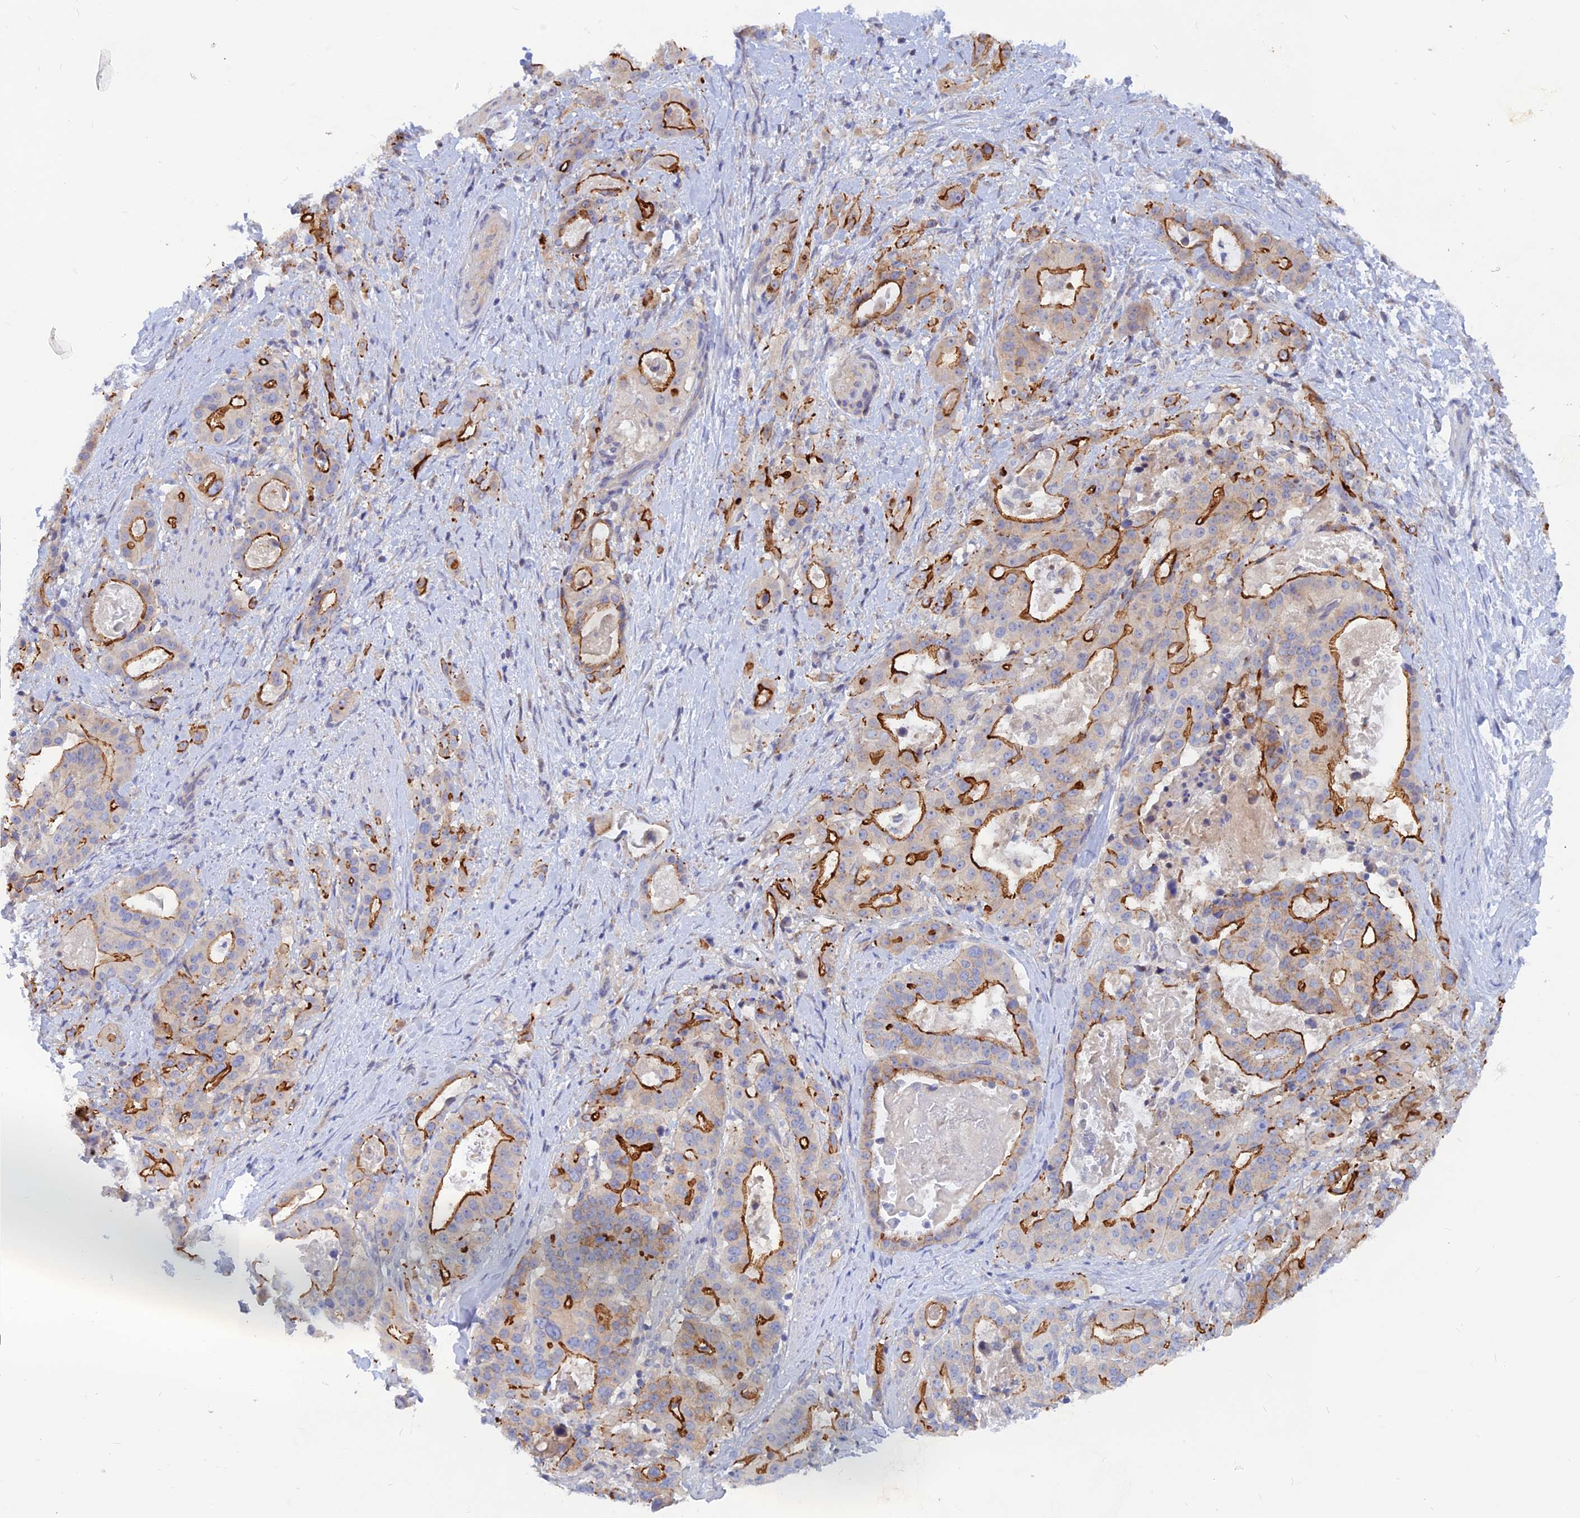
{"staining": {"intensity": "strong", "quantity": "25%-75%", "location": "cytoplasmic/membranous"}, "tissue": "stomach cancer", "cell_type": "Tumor cells", "image_type": "cancer", "snomed": [{"axis": "morphology", "description": "Adenocarcinoma, NOS"}, {"axis": "topography", "description": "Stomach"}], "caption": "The photomicrograph demonstrates immunohistochemical staining of adenocarcinoma (stomach). There is strong cytoplasmic/membranous staining is seen in about 25%-75% of tumor cells.", "gene": "DNAJC16", "patient": {"sex": "male", "age": 48}}